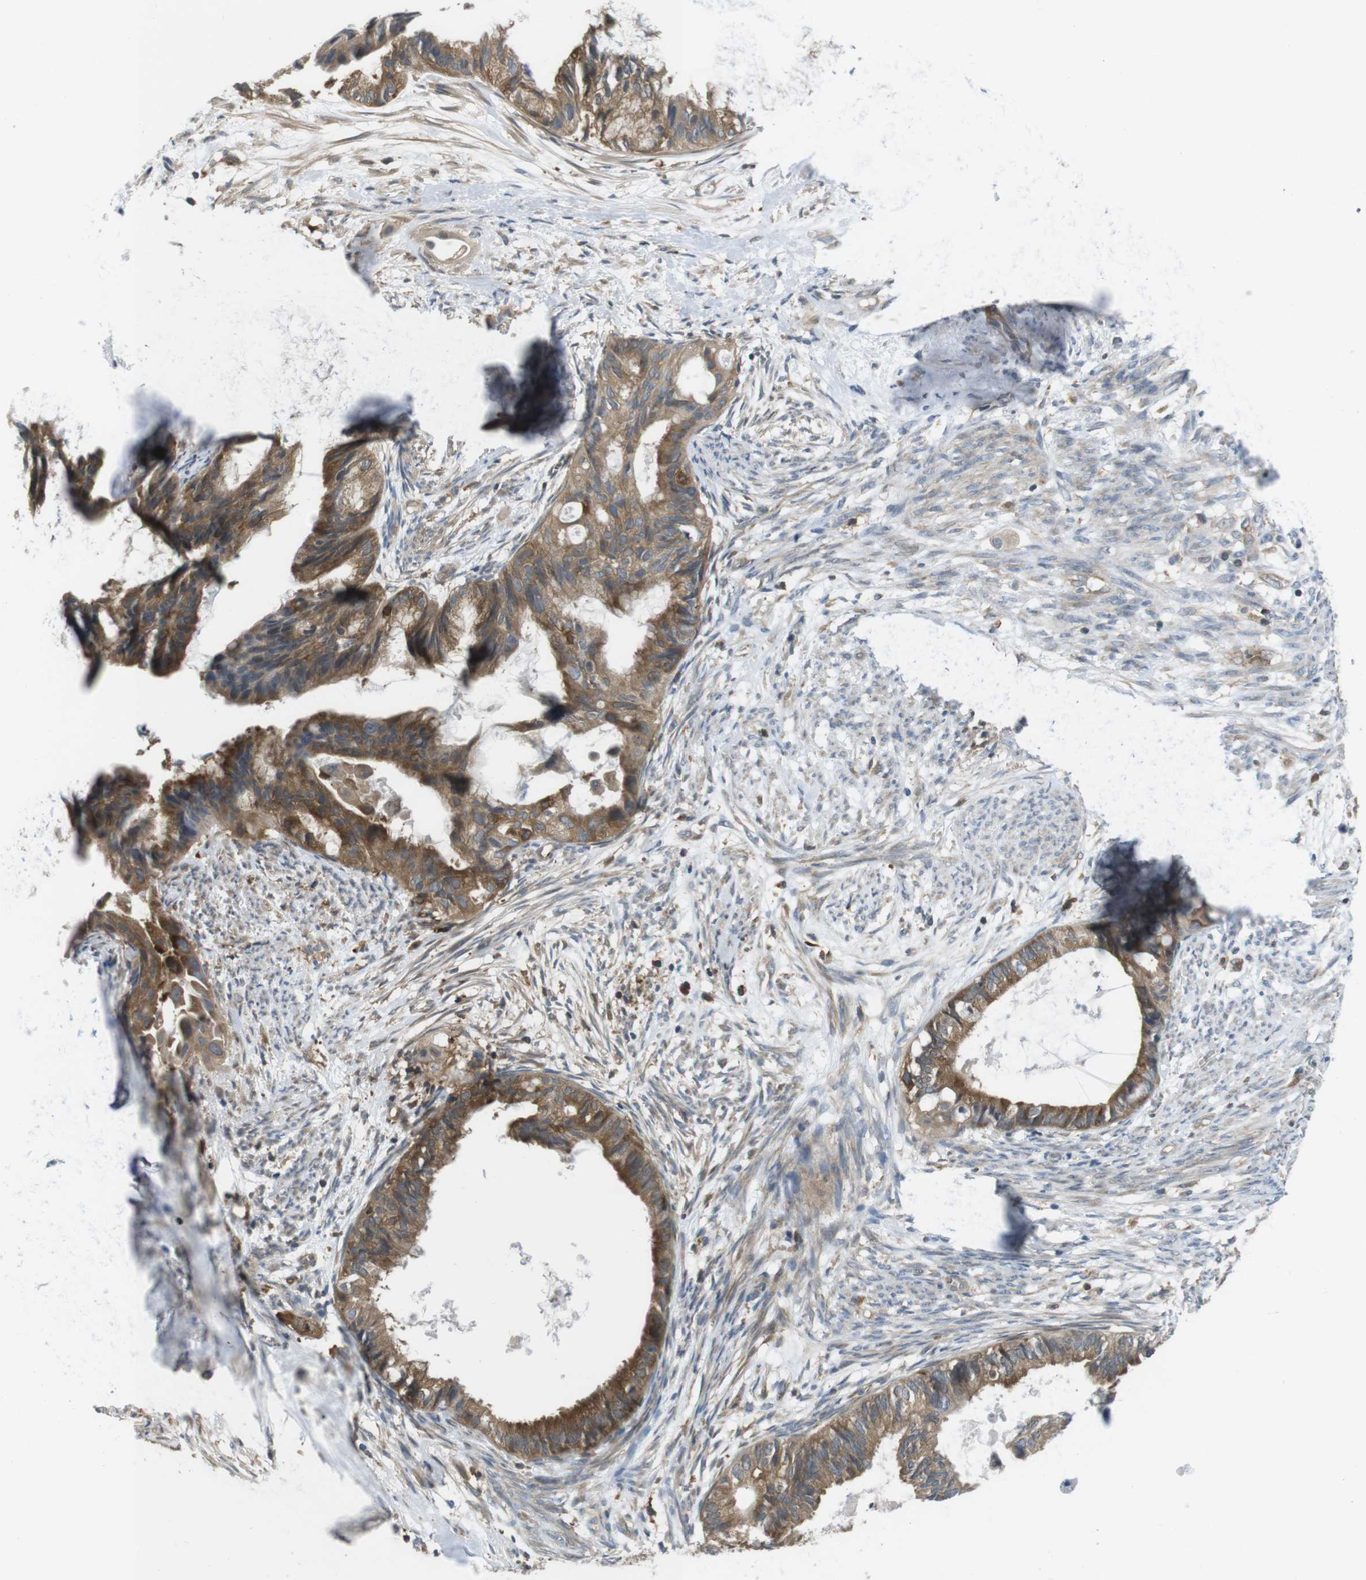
{"staining": {"intensity": "moderate", "quantity": ">75%", "location": "cytoplasmic/membranous"}, "tissue": "cervical cancer", "cell_type": "Tumor cells", "image_type": "cancer", "snomed": [{"axis": "morphology", "description": "Normal tissue, NOS"}, {"axis": "morphology", "description": "Adenocarcinoma, NOS"}, {"axis": "topography", "description": "Cervix"}, {"axis": "topography", "description": "Endometrium"}], "caption": "A photomicrograph of adenocarcinoma (cervical) stained for a protein exhibits moderate cytoplasmic/membranous brown staining in tumor cells. The staining is performed using DAB (3,3'-diaminobenzidine) brown chromogen to label protein expression. The nuclei are counter-stained blue using hematoxylin.", "gene": "MTHFD1", "patient": {"sex": "female", "age": 86}}